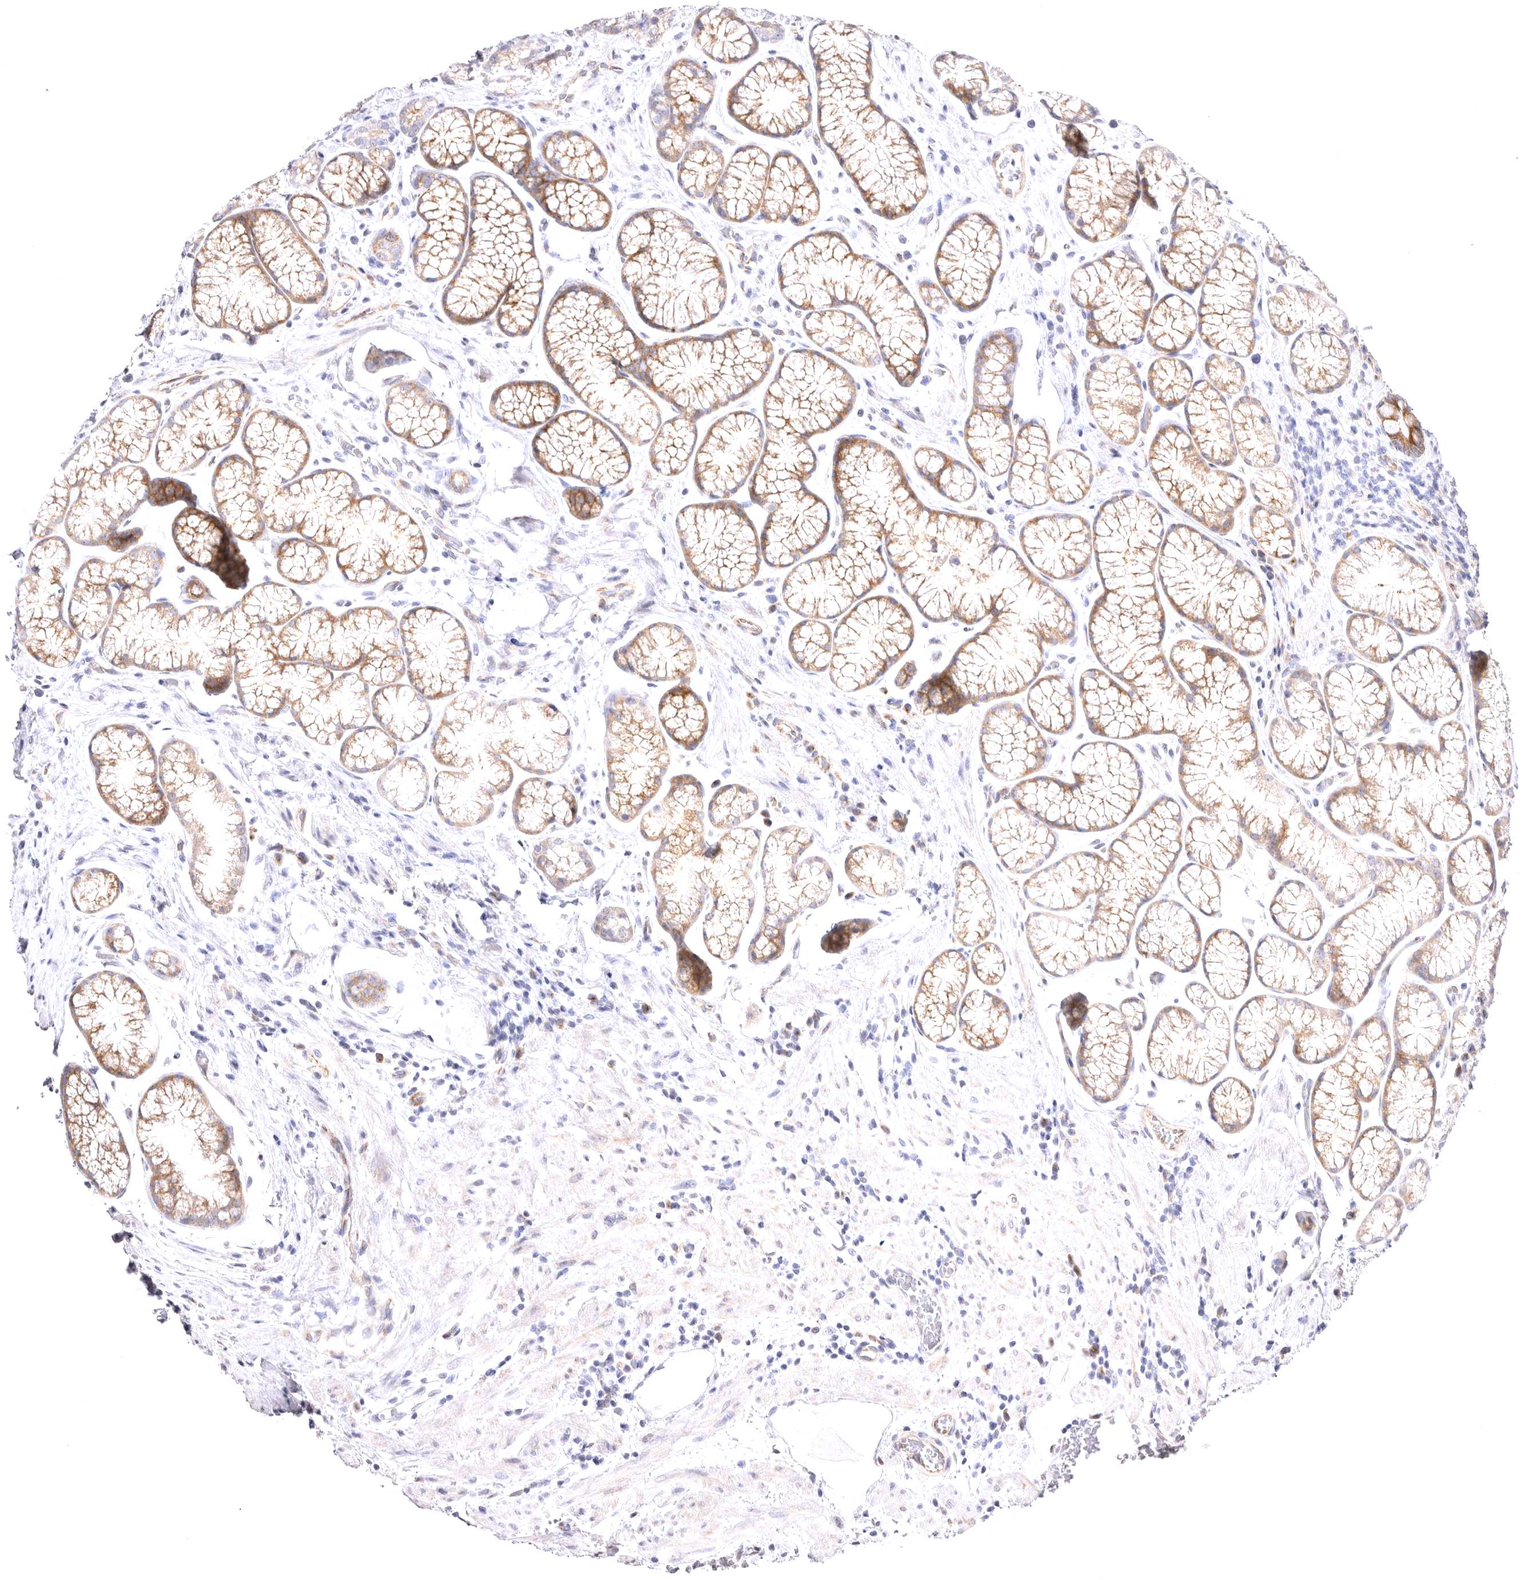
{"staining": {"intensity": "moderate", "quantity": "25%-75%", "location": "cytoplasmic/membranous"}, "tissue": "stomach", "cell_type": "Glandular cells", "image_type": "normal", "snomed": [{"axis": "morphology", "description": "Normal tissue, NOS"}, {"axis": "topography", "description": "Stomach"}], "caption": "Immunohistochemical staining of normal stomach exhibits 25%-75% levels of moderate cytoplasmic/membranous protein expression in about 25%-75% of glandular cells.", "gene": "VPS45", "patient": {"sex": "male", "age": 42}}